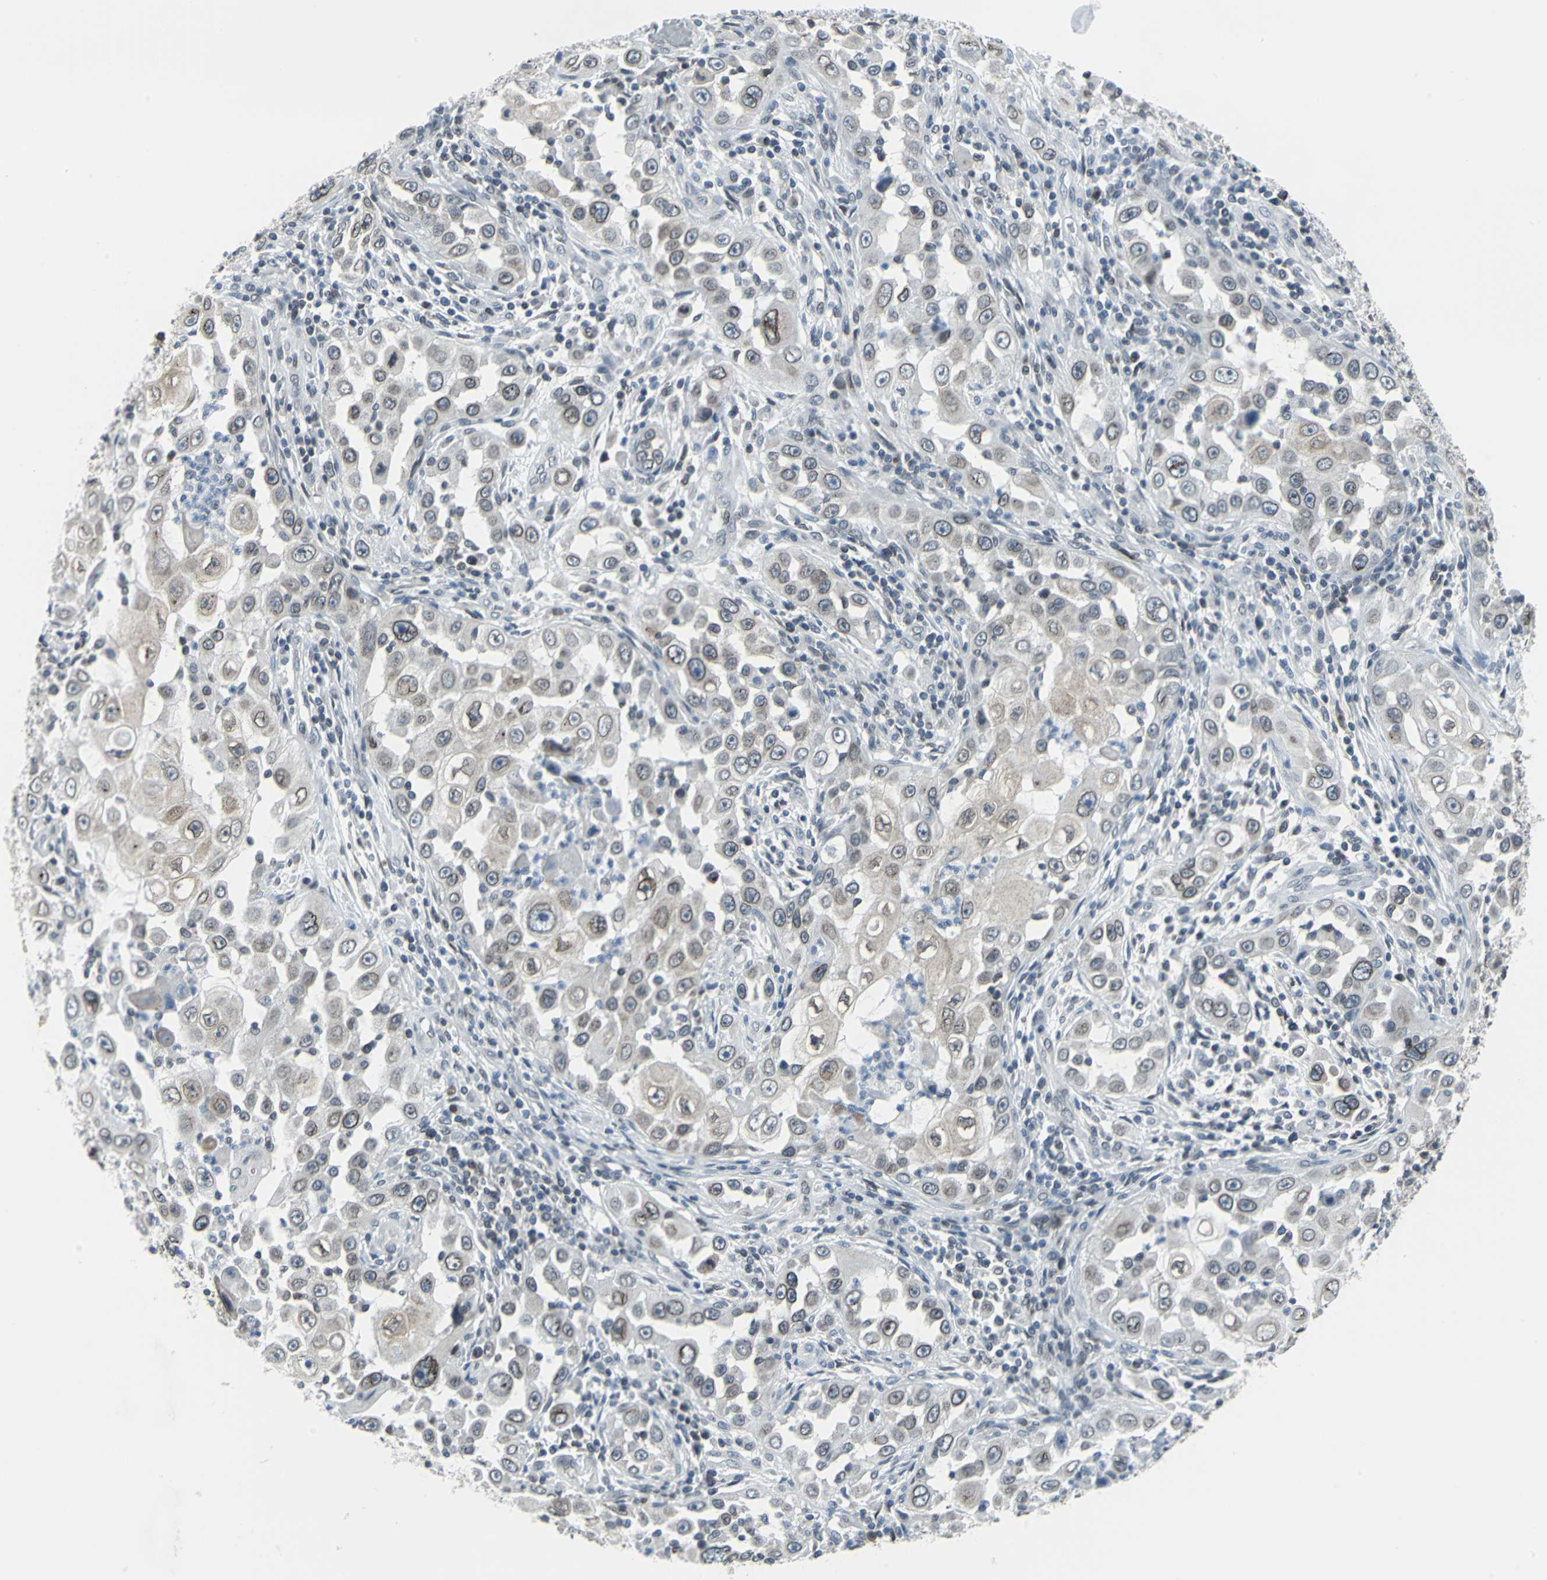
{"staining": {"intensity": "moderate", "quantity": "25%-75%", "location": "cytoplasmic/membranous,nuclear"}, "tissue": "head and neck cancer", "cell_type": "Tumor cells", "image_type": "cancer", "snomed": [{"axis": "morphology", "description": "Carcinoma, NOS"}, {"axis": "topography", "description": "Head-Neck"}], "caption": "Protein staining reveals moderate cytoplasmic/membranous and nuclear expression in about 25%-75% of tumor cells in head and neck carcinoma.", "gene": "SNUPN", "patient": {"sex": "male", "age": 87}}